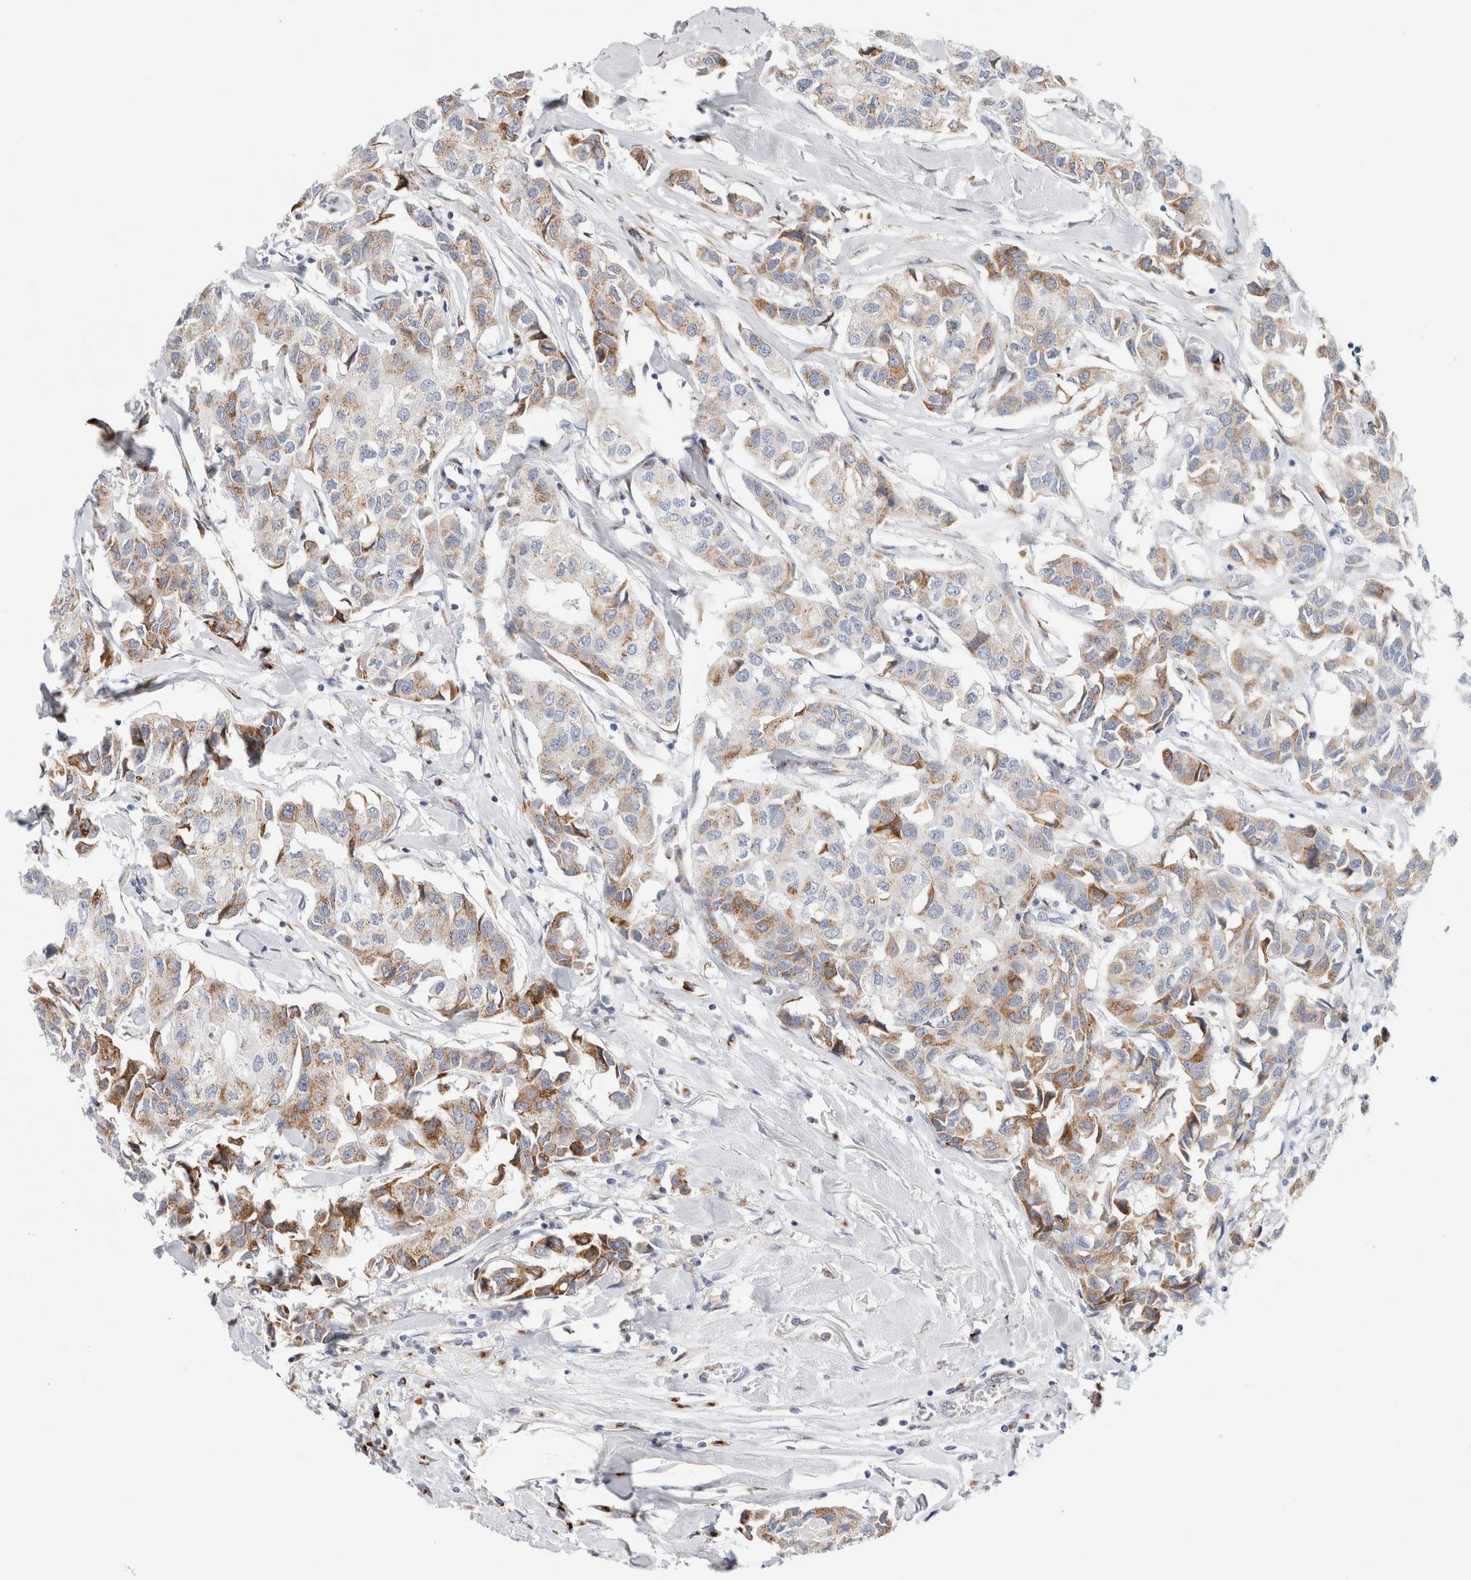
{"staining": {"intensity": "moderate", "quantity": "25%-75%", "location": "cytoplasmic/membranous"}, "tissue": "breast cancer", "cell_type": "Tumor cells", "image_type": "cancer", "snomed": [{"axis": "morphology", "description": "Duct carcinoma"}, {"axis": "topography", "description": "Breast"}], "caption": "Protein expression analysis of breast intraductal carcinoma demonstrates moderate cytoplasmic/membranous positivity in about 25%-75% of tumor cells.", "gene": "MCFD2", "patient": {"sex": "female", "age": 80}}